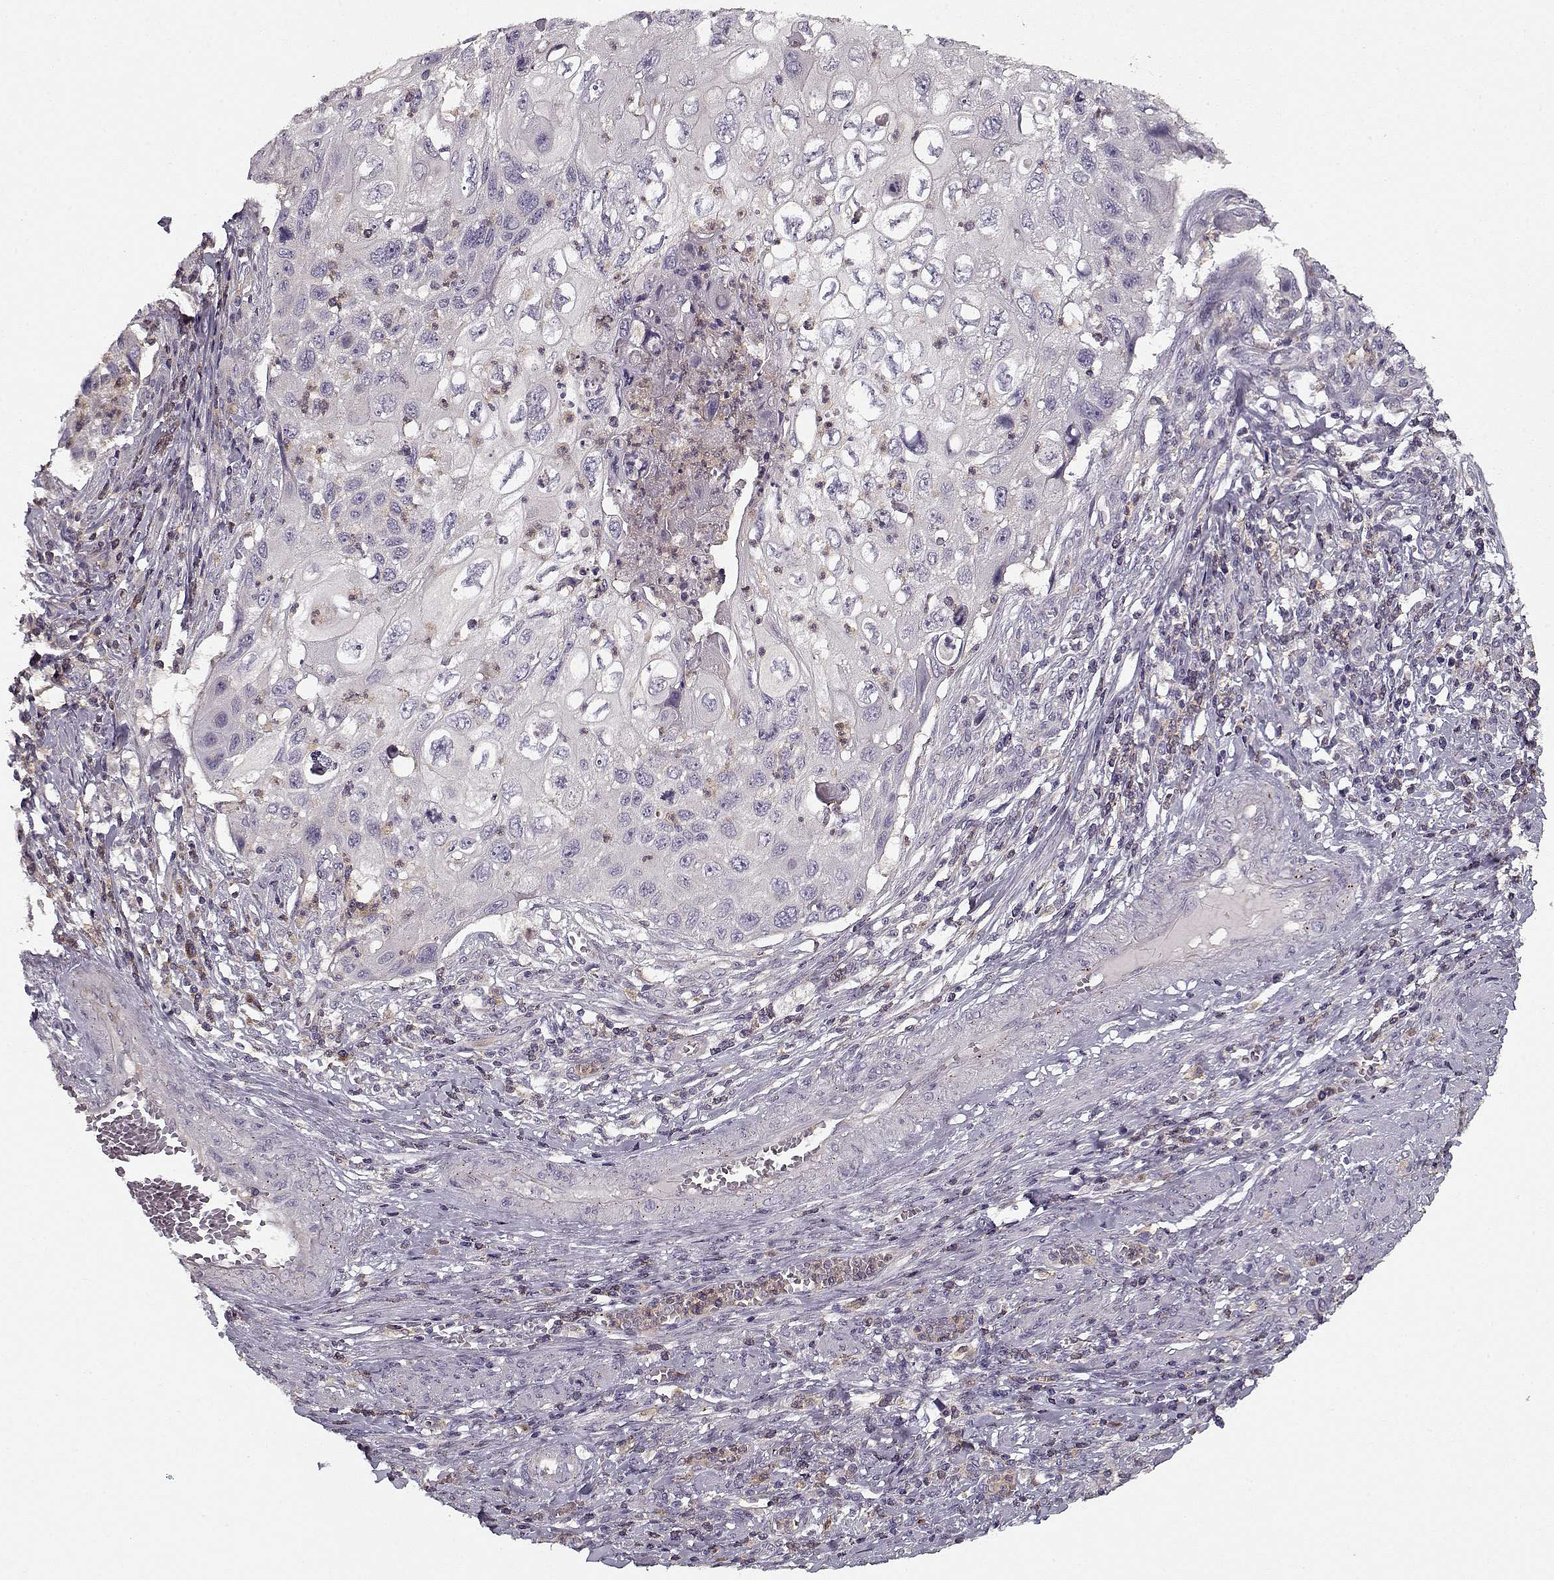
{"staining": {"intensity": "negative", "quantity": "none", "location": "none"}, "tissue": "cervical cancer", "cell_type": "Tumor cells", "image_type": "cancer", "snomed": [{"axis": "morphology", "description": "Squamous cell carcinoma, NOS"}, {"axis": "topography", "description": "Cervix"}], "caption": "Tumor cells show no significant protein staining in cervical cancer (squamous cell carcinoma). (Stains: DAB (3,3'-diaminobenzidine) immunohistochemistry with hematoxylin counter stain, Microscopy: brightfield microscopy at high magnification).", "gene": "UNC13D", "patient": {"sex": "female", "age": 70}}